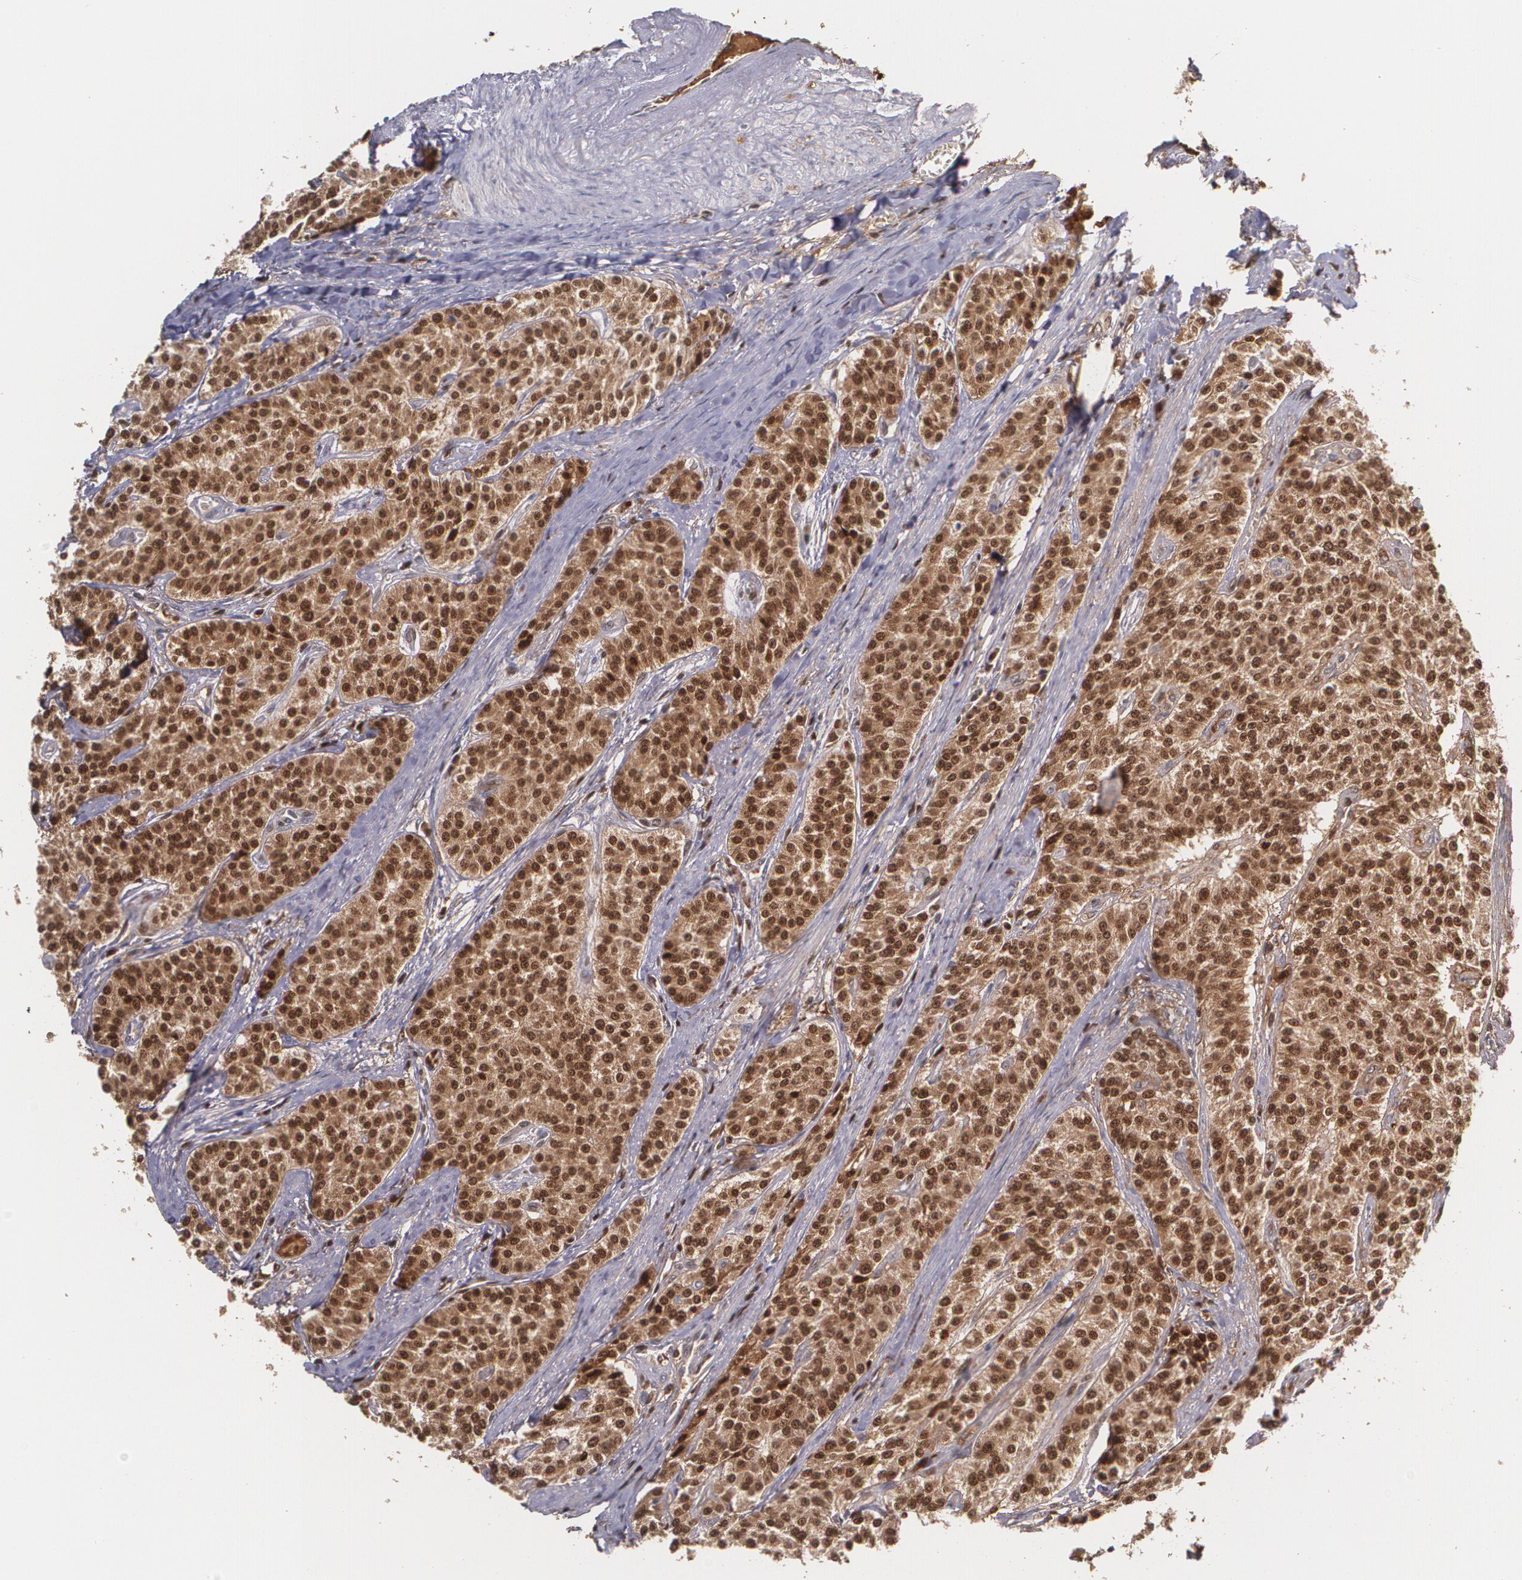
{"staining": {"intensity": "strong", "quantity": ">75%", "location": "cytoplasmic/membranous,nuclear"}, "tissue": "carcinoid", "cell_type": "Tumor cells", "image_type": "cancer", "snomed": [{"axis": "morphology", "description": "Carcinoid, malignant, NOS"}, {"axis": "topography", "description": "Stomach"}], "caption": "This is a micrograph of immunohistochemistry (IHC) staining of carcinoid, which shows strong positivity in the cytoplasmic/membranous and nuclear of tumor cells.", "gene": "PTS", "patient": {"sex": "female", "age": 76}}